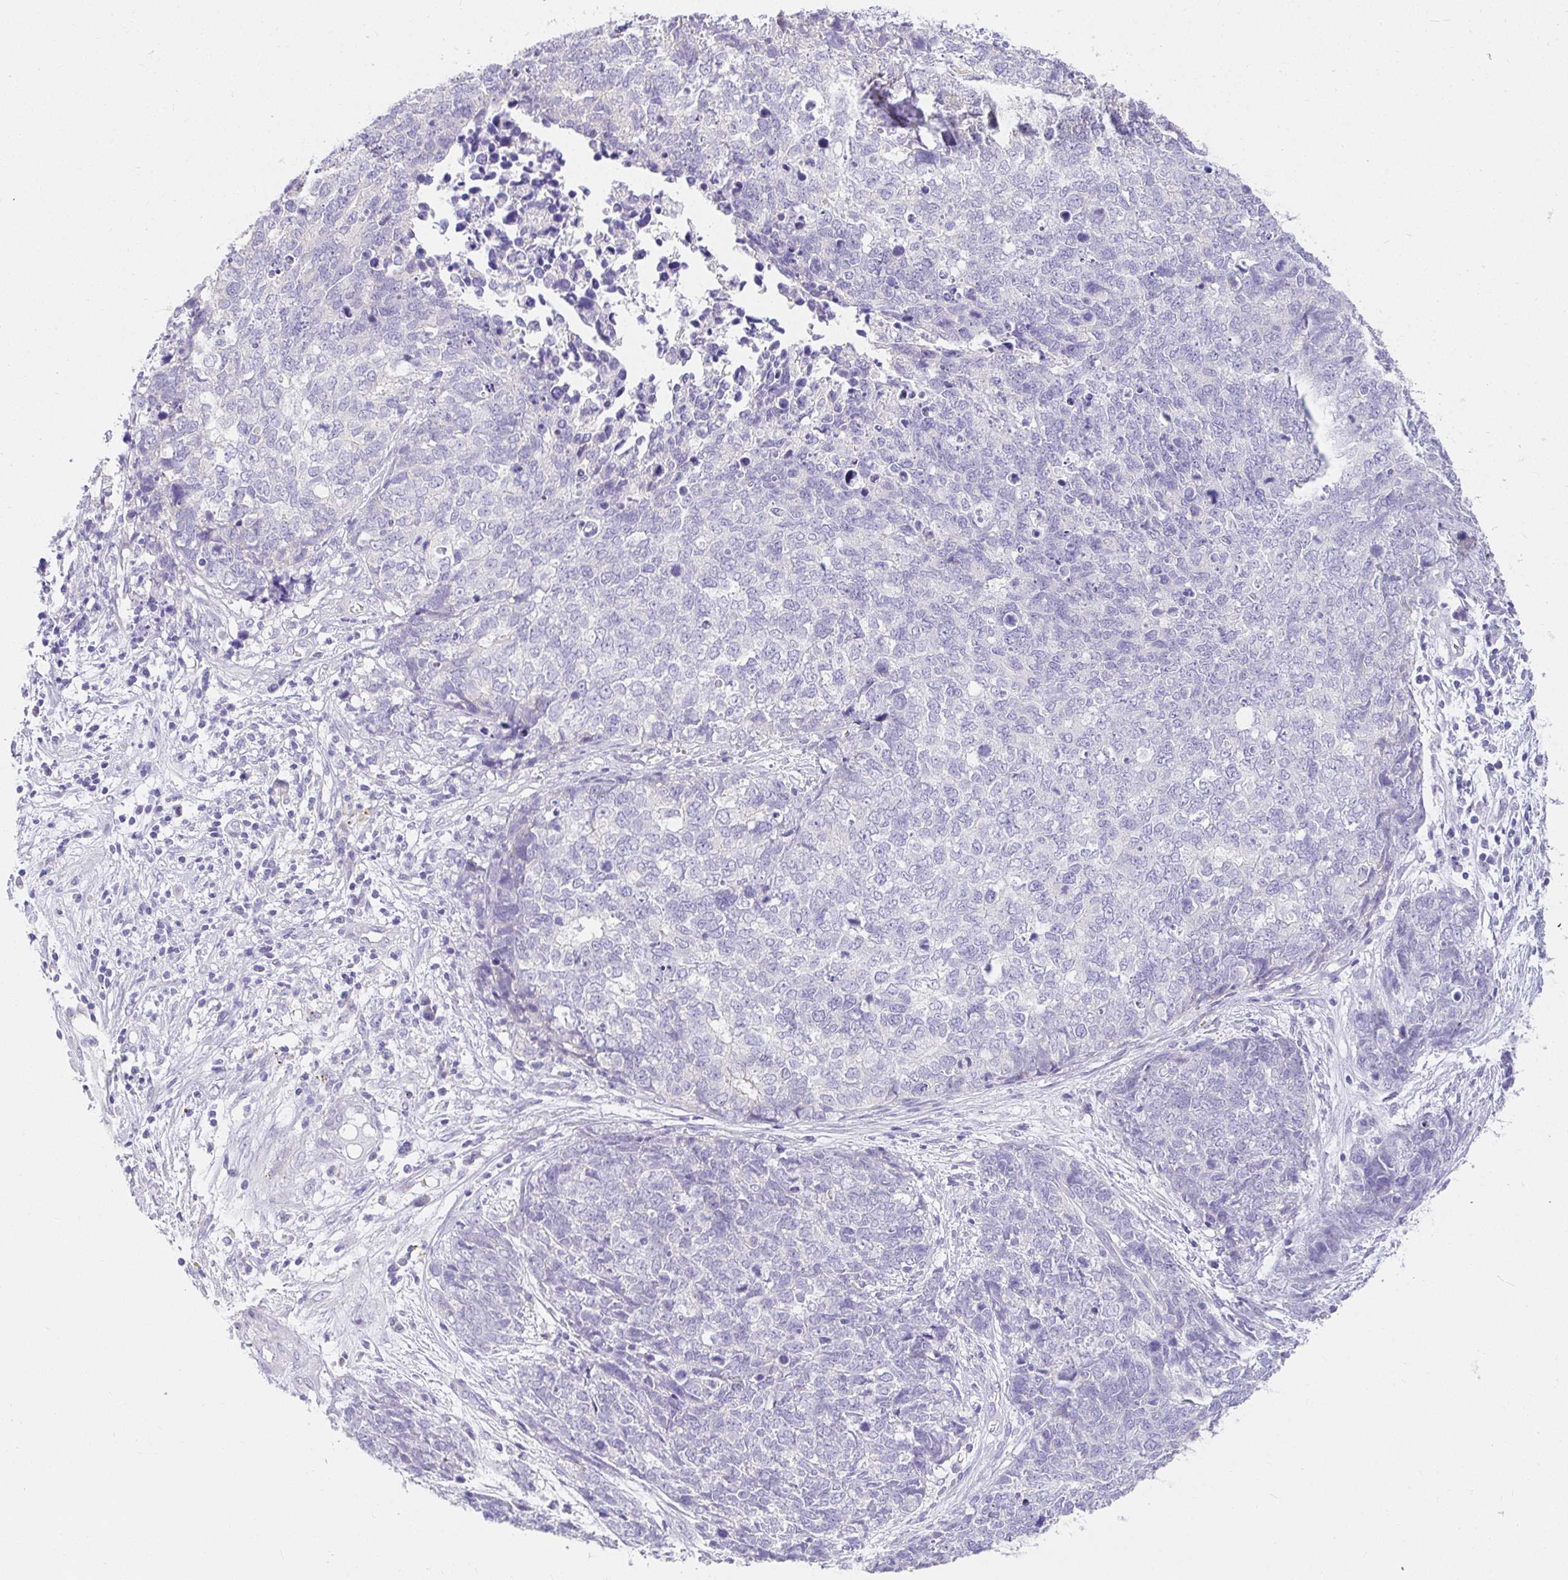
{"staining": {"intensity": "negative", "quantity": "none", "location": "none"}, "tissue": "cervical cancer", "cell_type": "Tumor cells", "image_type": "cancer", "snomed": [{"axis": "morphology", "description": "Adenocarcinoma, NOS"}, {"axis": "topography", "description": "Cervix"}], "caption": "High power microscopy image of an IHC image of cervical cancer (adenocarcinoma), revealing no significant positivity in tumor cells.", "gene": "VGLL1", "patient": {"sex": "female", "age": 63}}